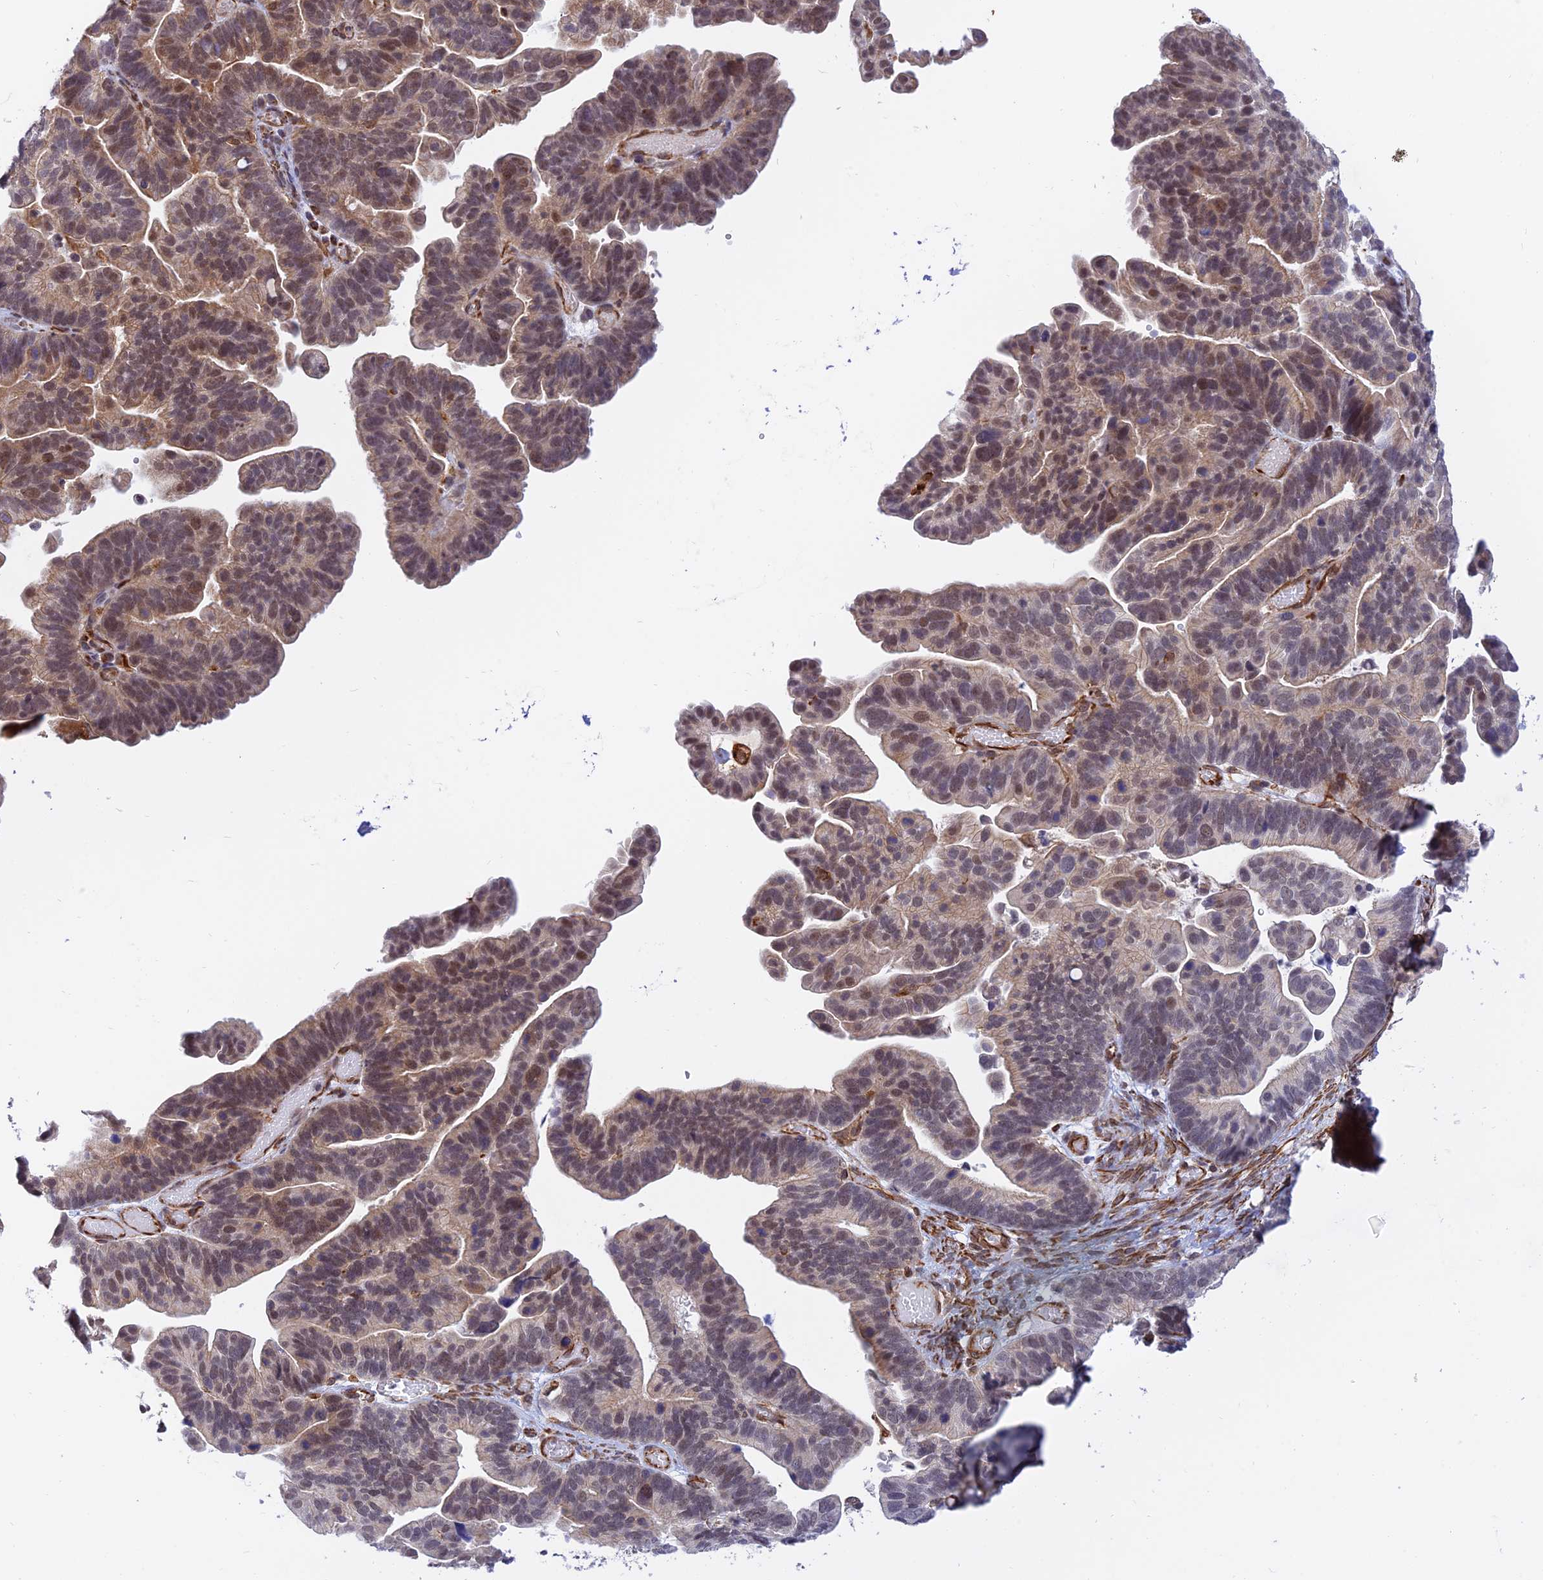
{"staining": {"intensity": "weak", "quantity": "<25%", "location": "nuclear"}, "tissue": "ovarian cancer", "cell_type": "Tumor cells", "image_type": "cancer", "snomed": [{"axis": "morphology", "description": "Cystadenocarcinoma, serous, NOS"}, {"axis": "topography", "description": "Ovary"}], "caption": "The immunohistochemistry image has no significant staining in tumor cells of ovarian serous cystadenocarcinoma tissue.", "gene": "PAGR1", "patient": {"sex": "female", "age": 56}}